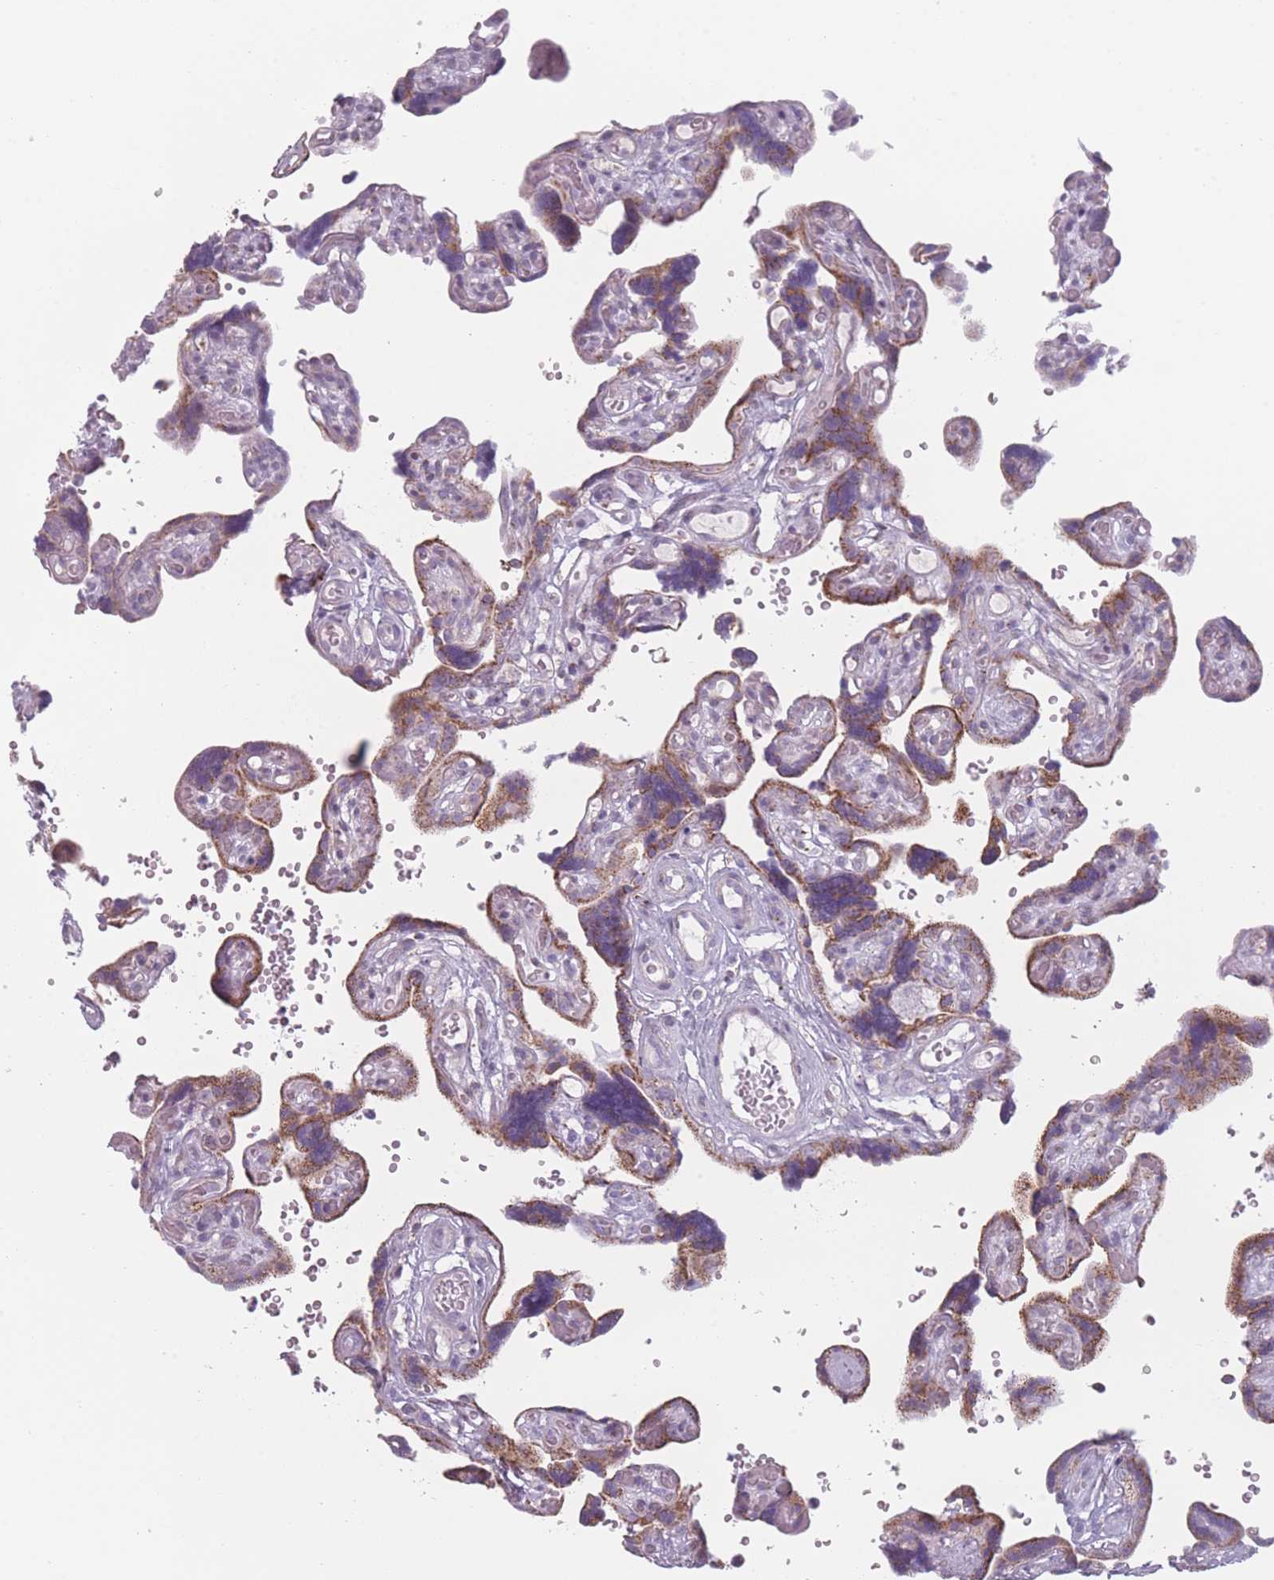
{"staining": {"intensity": "moderate", "quantity": "<25%", "location": "cytoplasmic/membranous"}, "tissue": "placenta", "cell_type": "Decidual cells", "image_type": "normal", "snomed": [{"axis": "morphology", "description": "Normal tissue, NOS"}, {"axis": "topography", "description": "Placenta"}], "caption": "Benign placenta exhibits moderate cytoplasmic/membranous staining in about <25% of decidual cells, visualized by immunohistochemistry. The protein is stained brown, and the nuclei are stained in blue (DAB (3,3'-diaminobenzidine) IHC with brightfield microscopy, high magnification).", "gene": "DCHS1", "patient": {"sex": "female", "age": 30}}